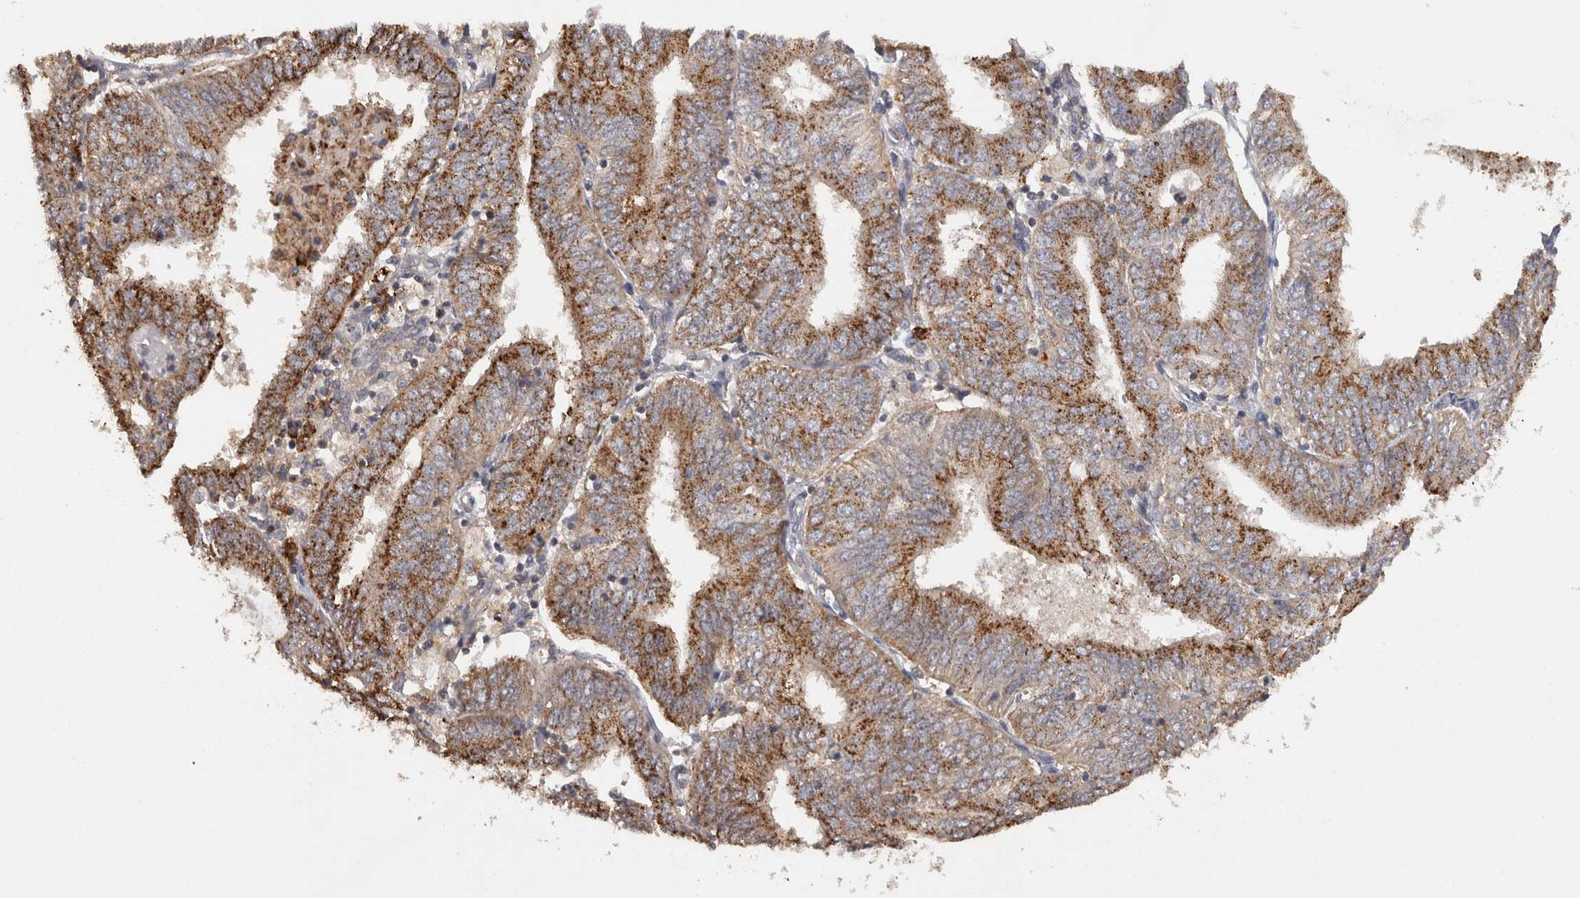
{"staining": {"intensity": "moderate", "quantity": ">75%", "location": "cytoplasmic/membranous"}, "tissue": "endometrial cancer", "cell_type": "Tumor cells", "image_type": "cancer", "snomed": [{"axis": "morphology", "description": "Adenocarcinoma, NOS"}, {"axis": "topography", "description": "Endometrium"}], "caption": "The micrograph demonstrates staining of adenocarcinoma (endometrial), revealing moderate cytoplasmic/membranous protein expression (brown color) within tumor cells.", "gene": "ACAT2", "patient": {"sex": "female", "age": 58}}